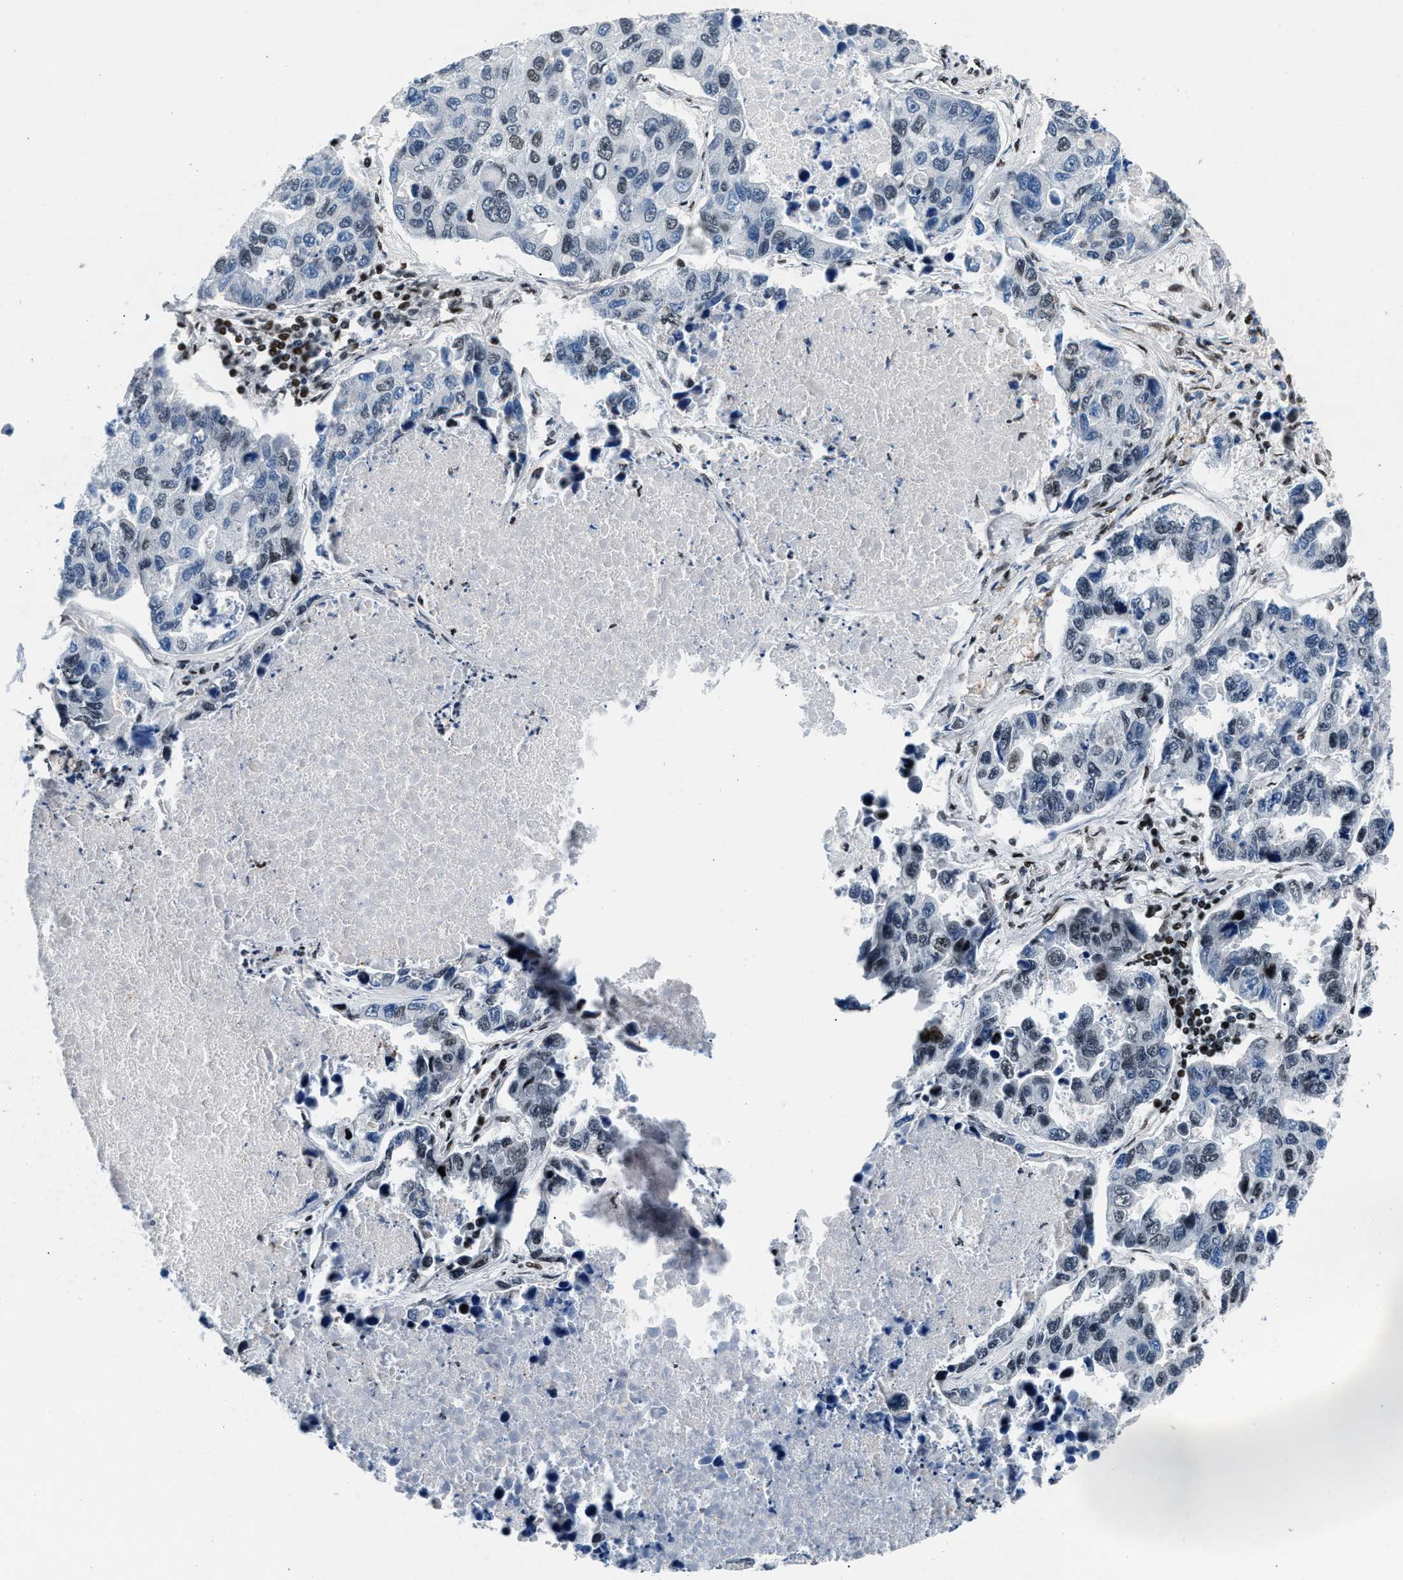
{"staining": {"intensity": "weak", "quantity": "<25%", "location": "nuclear"}, "tissue": "lung cancer", "cell_type": "Tumor cells", "image_type": "cancer", "snomed": [{"axis": "morphology", "description": "Adenocarcinoma, NOS"}, {"axis": "topography", "description": "Lung"}], "caption": "An immunohistochemistry micrograph of lung cancer is shown. There is no staining in tumor cells of lung cancer.", "gene": "PRRC2B", "patient": {"sex": "male", "age": 64}}